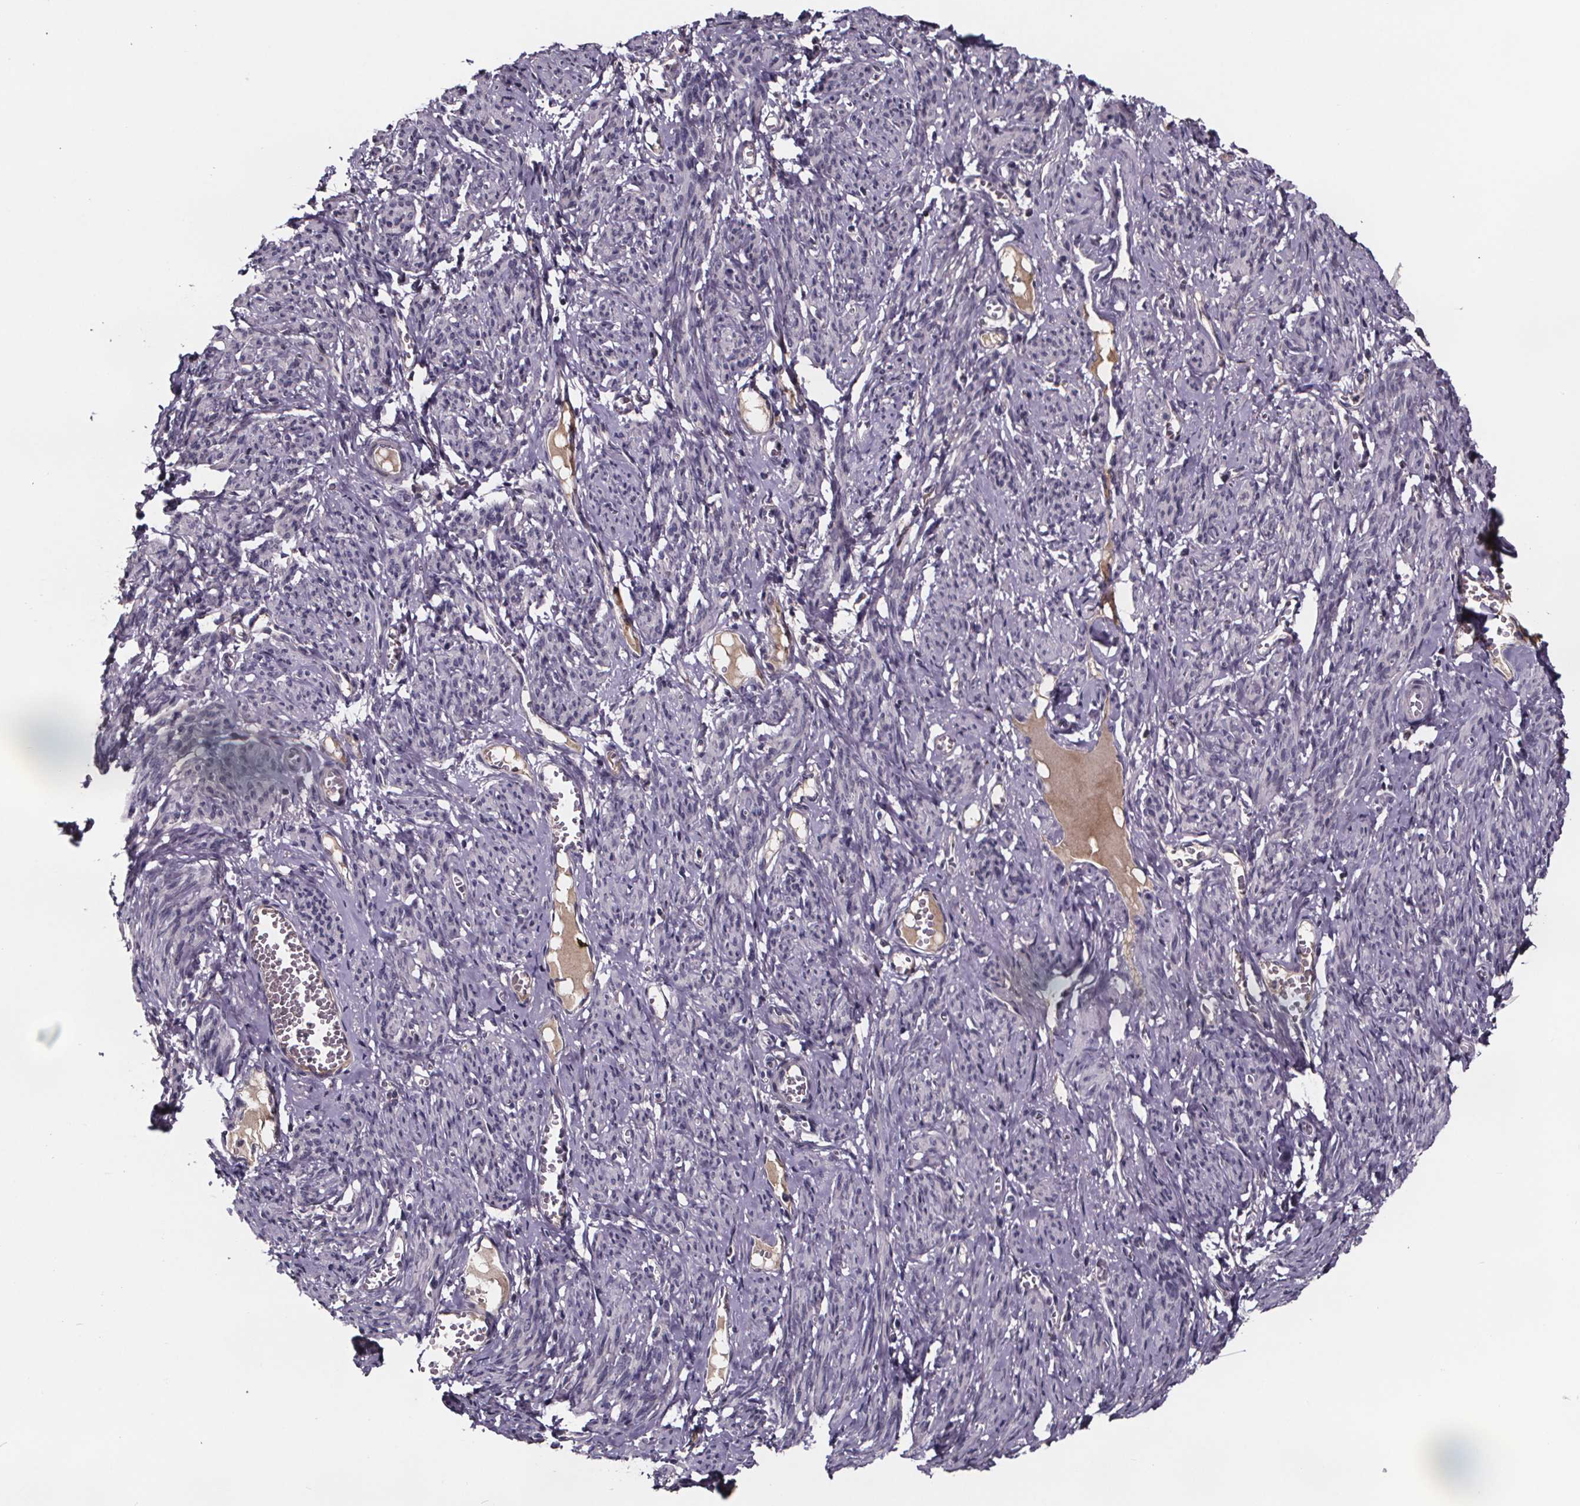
{"staining": {"intensity": "negative", "quantity": "none", "location": "none"}, "tissue": "smooth muscle", "cell_type": "Smooth muscle cells", "image_type": "normal", "snomed": [{"axis": "morphology", "description": "Normal tissue, NOS"}, {"axis": "topography", "description": "Smooth muscle"}], "caption": "This photomicrograph is of benign smooth muscle stained with immunohistochemistry (IHC) to label a protein in brown with the nuclei are counter-stained blue. There is no staining in smooth muscle cells. Nuclei are stained in blue.", "gene": "NPHP4", "patient": {"sex": "female", "age": 65}}